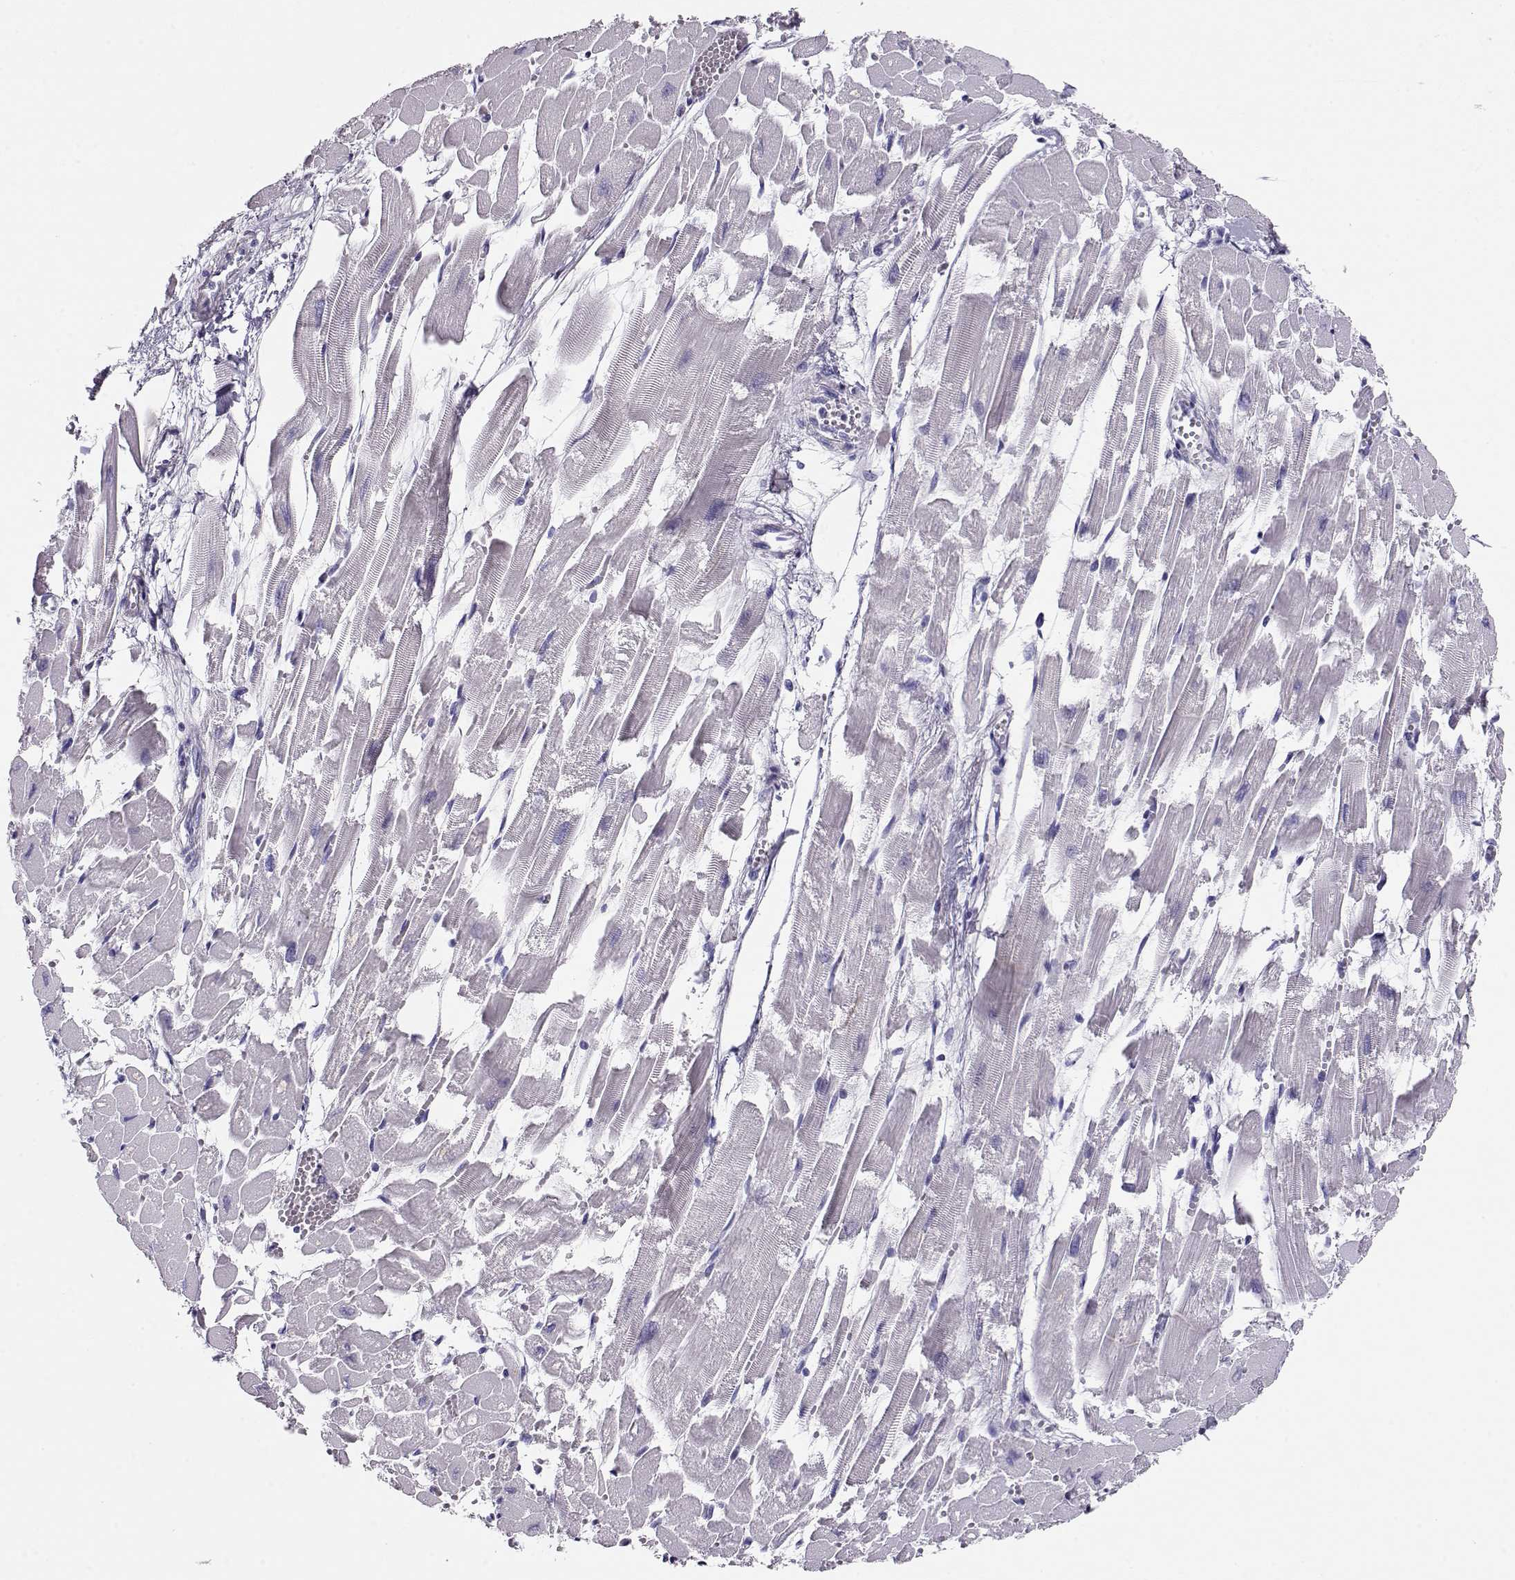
{"staining": {"intensity": "negative", "quantity": "none", "location": "none"}, "tissue": "heart muscle", "cell_type": "Cardiomyocytes", "image_type": "normal", "snomed": [{"axis": "morphology", "description": "Normal tissue, NOS"}, {"axis": "topography", "description": "Heart"}], "caption": "Photomicrograph shows no significant protein positivity in cardiomyocytes of benign heart muscle.", "gene": "CRX", "patient": {"sex": "female", "age": 52}}